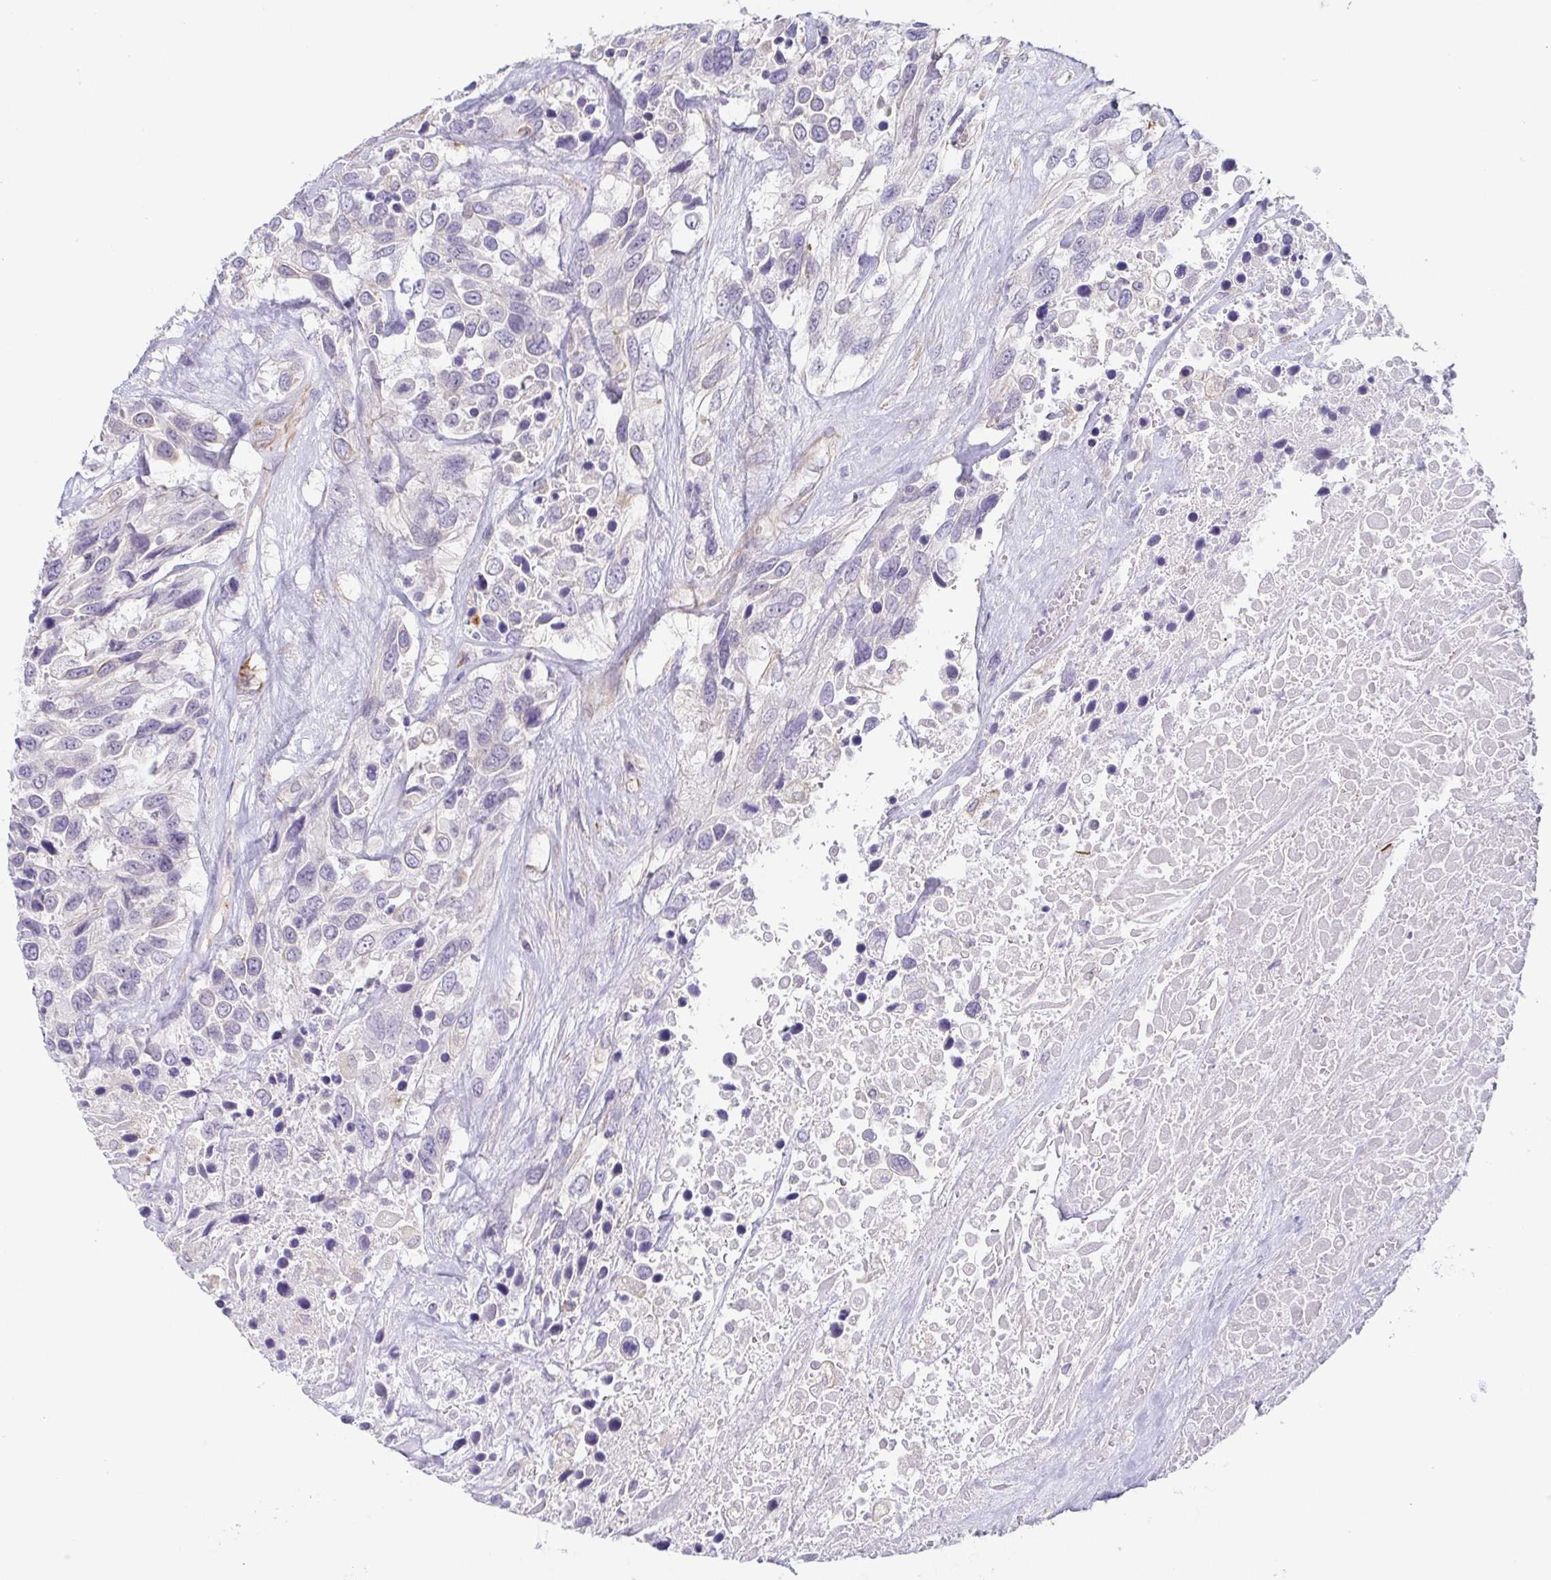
{"staining": {"intensity": "negative", "quantity": "none", "location": "none"}, "tissue": "urothelial cancer", "cell_type": "Tumor cells", "image_type": "cancer", "snomed": [{"axis": "morphology", "description": "Urothelial carcinoma, High grade"}, {"axis": "topography", "description": "Urinary bladder"}], "caption": "A photomicrograph of human urothelial cancer is negative for staining in tumor cells.", "gene": "COL17A1", "patient": {"sex": "female", "age": 70}}